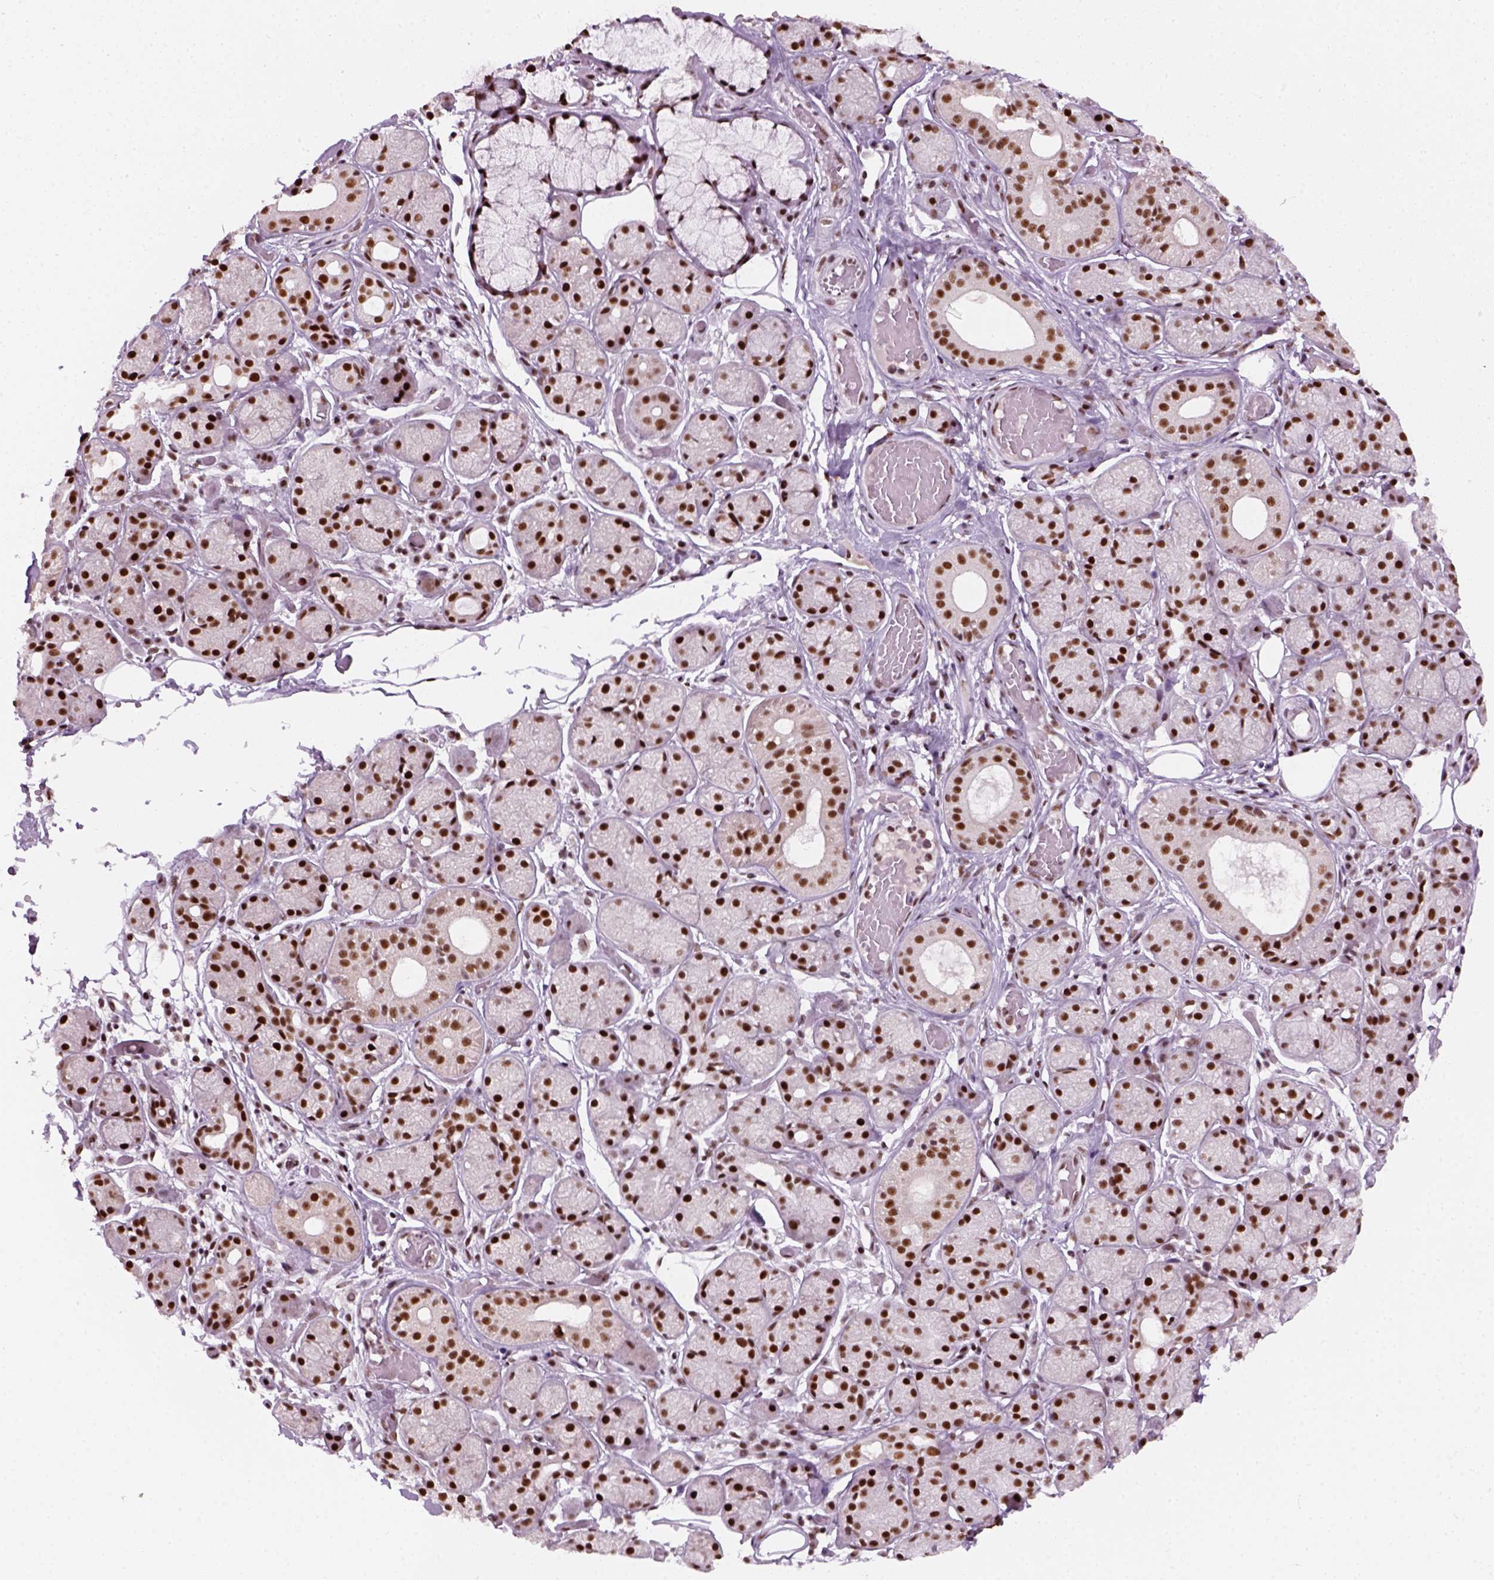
{"staining": {"intensity": "strong", "quantity": ">75%", "location": "nuclear"}, "tissue": "salivary gland", "cell_type": "Glandular cells", "image_type": "normal", "snomed": [{"axis": "morphology", "description": "Normal tissue, NOS"}, {"axis": "topography", "description": "Salivary gland"}, {"axis": "topography", "description": "Peripheral nerve tissue"}], "caption": "A histopathology image of salivary gland stained for a protein displays strong nuclear brown staining in glandular cells. The staining was performed using DAB (3,3'-diaminobenzidine), with brown indicating positive protein expression. Nuclei are stained blue with hematoxylin.", "gene": "GTF2F1", "patient": {"sex": "male", "age": 71}}